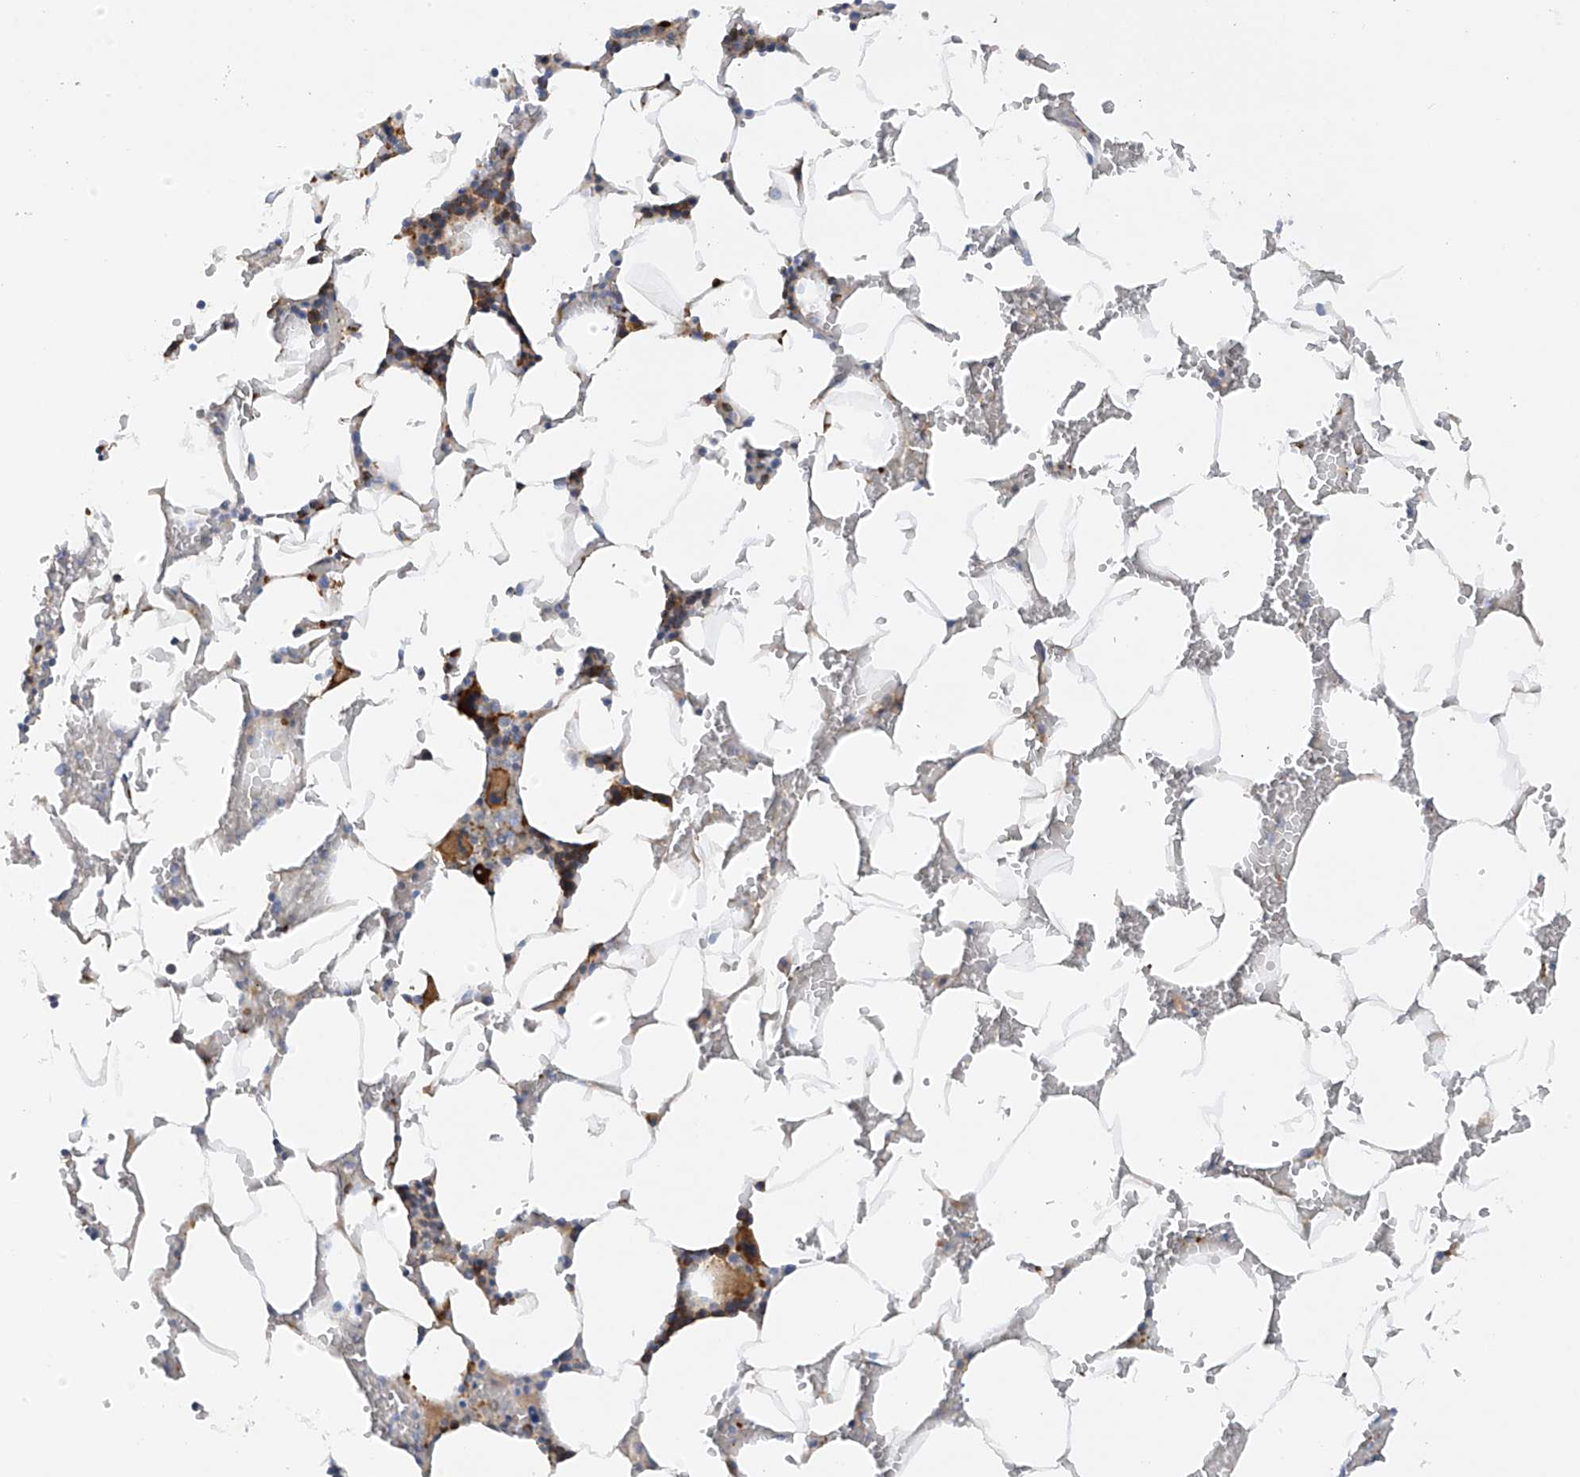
{"staining": {"intensity": "moderate", "quantity": "<25%", "location": "cytoplasmic/membranous"}, "tissue": "bone marrow", "cell_type": "Hematopoietic cells", "image_type": "normal", "snomed": [{"axis": "morphology", "description": "Normal tissue, NOS"}, {"axis": "topography", "description": "Bone marrow"}], "caption": "A micrograph of bone marrow stained for a protein demonstrates moderate cytoplasmic/membranous brown staining in hematopoietic cells. The staining was performed using DAB to visualize the protein expression in brown, while the nuclei were stained in blue with hematoxylin (Magnification: 20x).", "gene": "METTL18", "patient": {"sex": "male", "age": 70}}